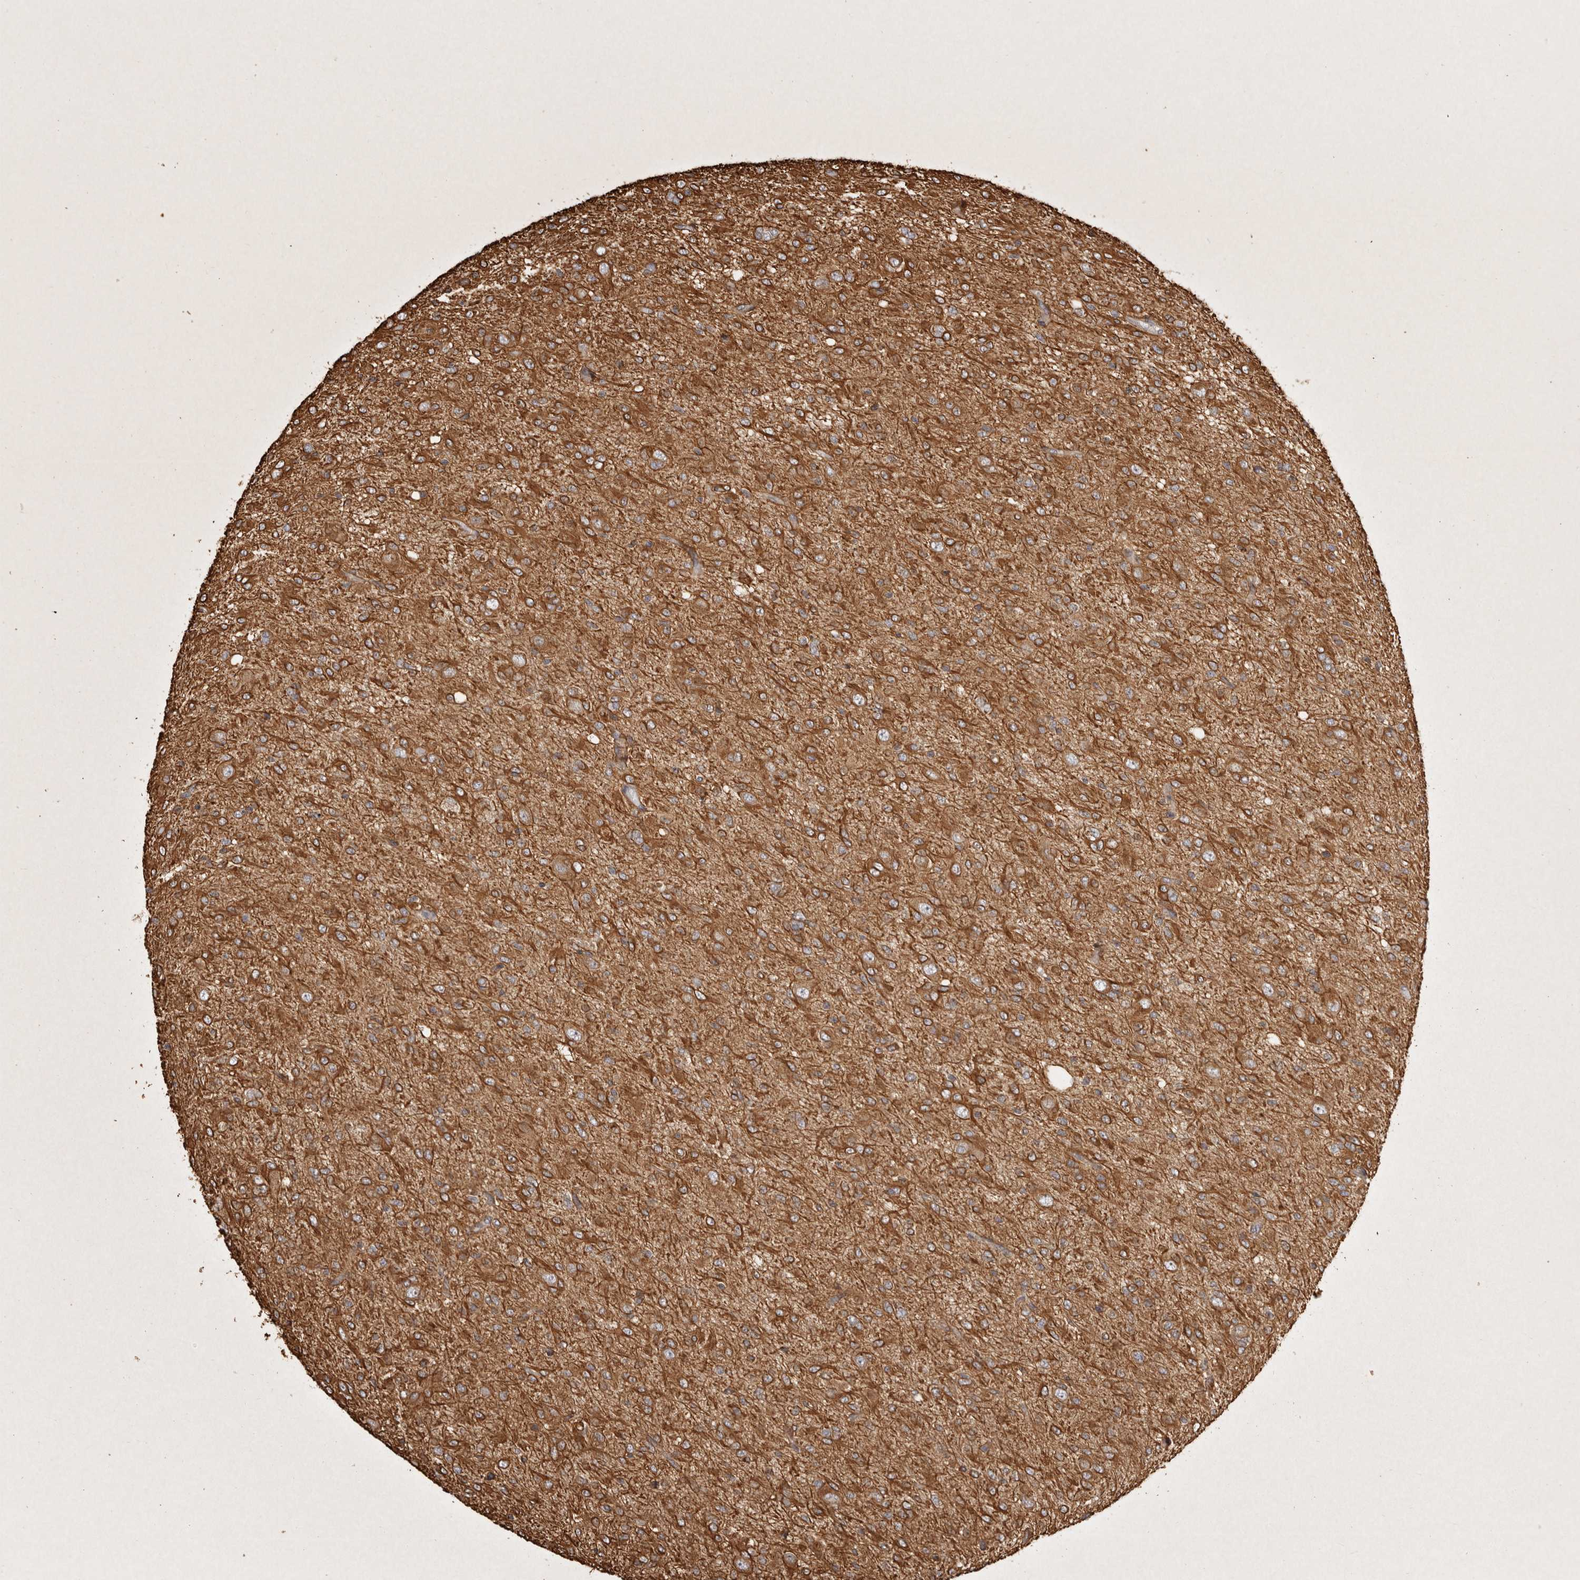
{"staining": {"intensity": "moderate", "quantity": ">75%", "location": "cytoplasmic/membranous"}, "tissue": "glioma", "cell_type": "Tumor cells", "image_type": "cancer", "snomed": [{"axis": "morphology", "description": "Glioma, malignant, High grade"}, {"axis": "topography", "description": "Brain"}], "caption": "Brown immunohistochemical staining in glioma shows moderate cytoplasmic/membranous staining in approximately >75% of tumor cells.", "gene": "CAMSAP2", "patient": {"sex": "female", "age": 59}}